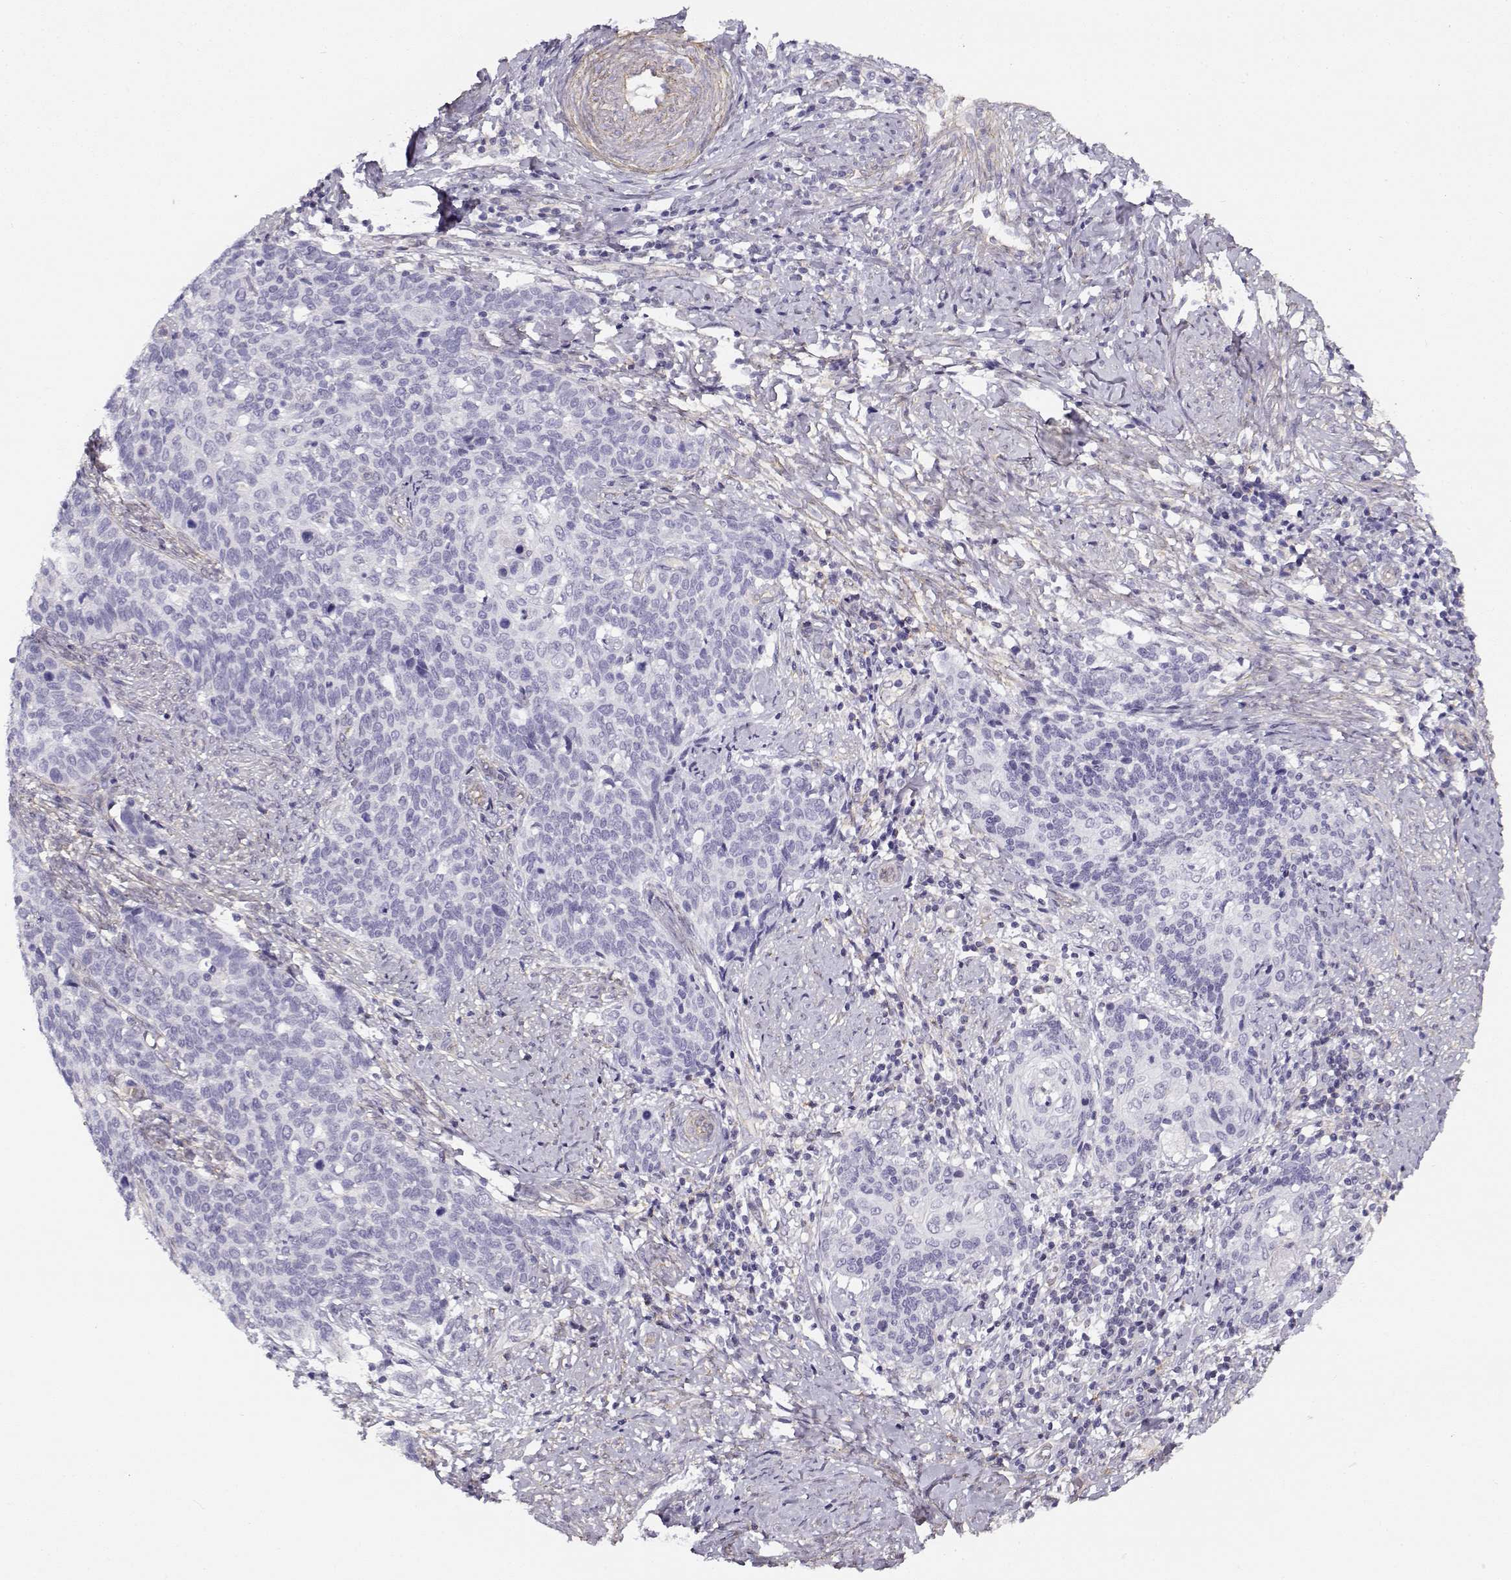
{"staining": {"intensity": "negative", "quantity": "none", "location": "none"}, "tissue": "cervical cancer", "cell_type": "Tumor cells", "image_type": "cancer", "snomed": [{"axis": "morphology", "description": "Squamous cell carcinoma, NOS"}, {"axis": "topography", "description": "Cervix"}], "caption": "A histopathology image of squamous cell carcinoma (cervical) stained for a protein displays no brown staining in tumor cells.", "gene": "MYO1A", "patient": {"sex": "female", "age": 39}}